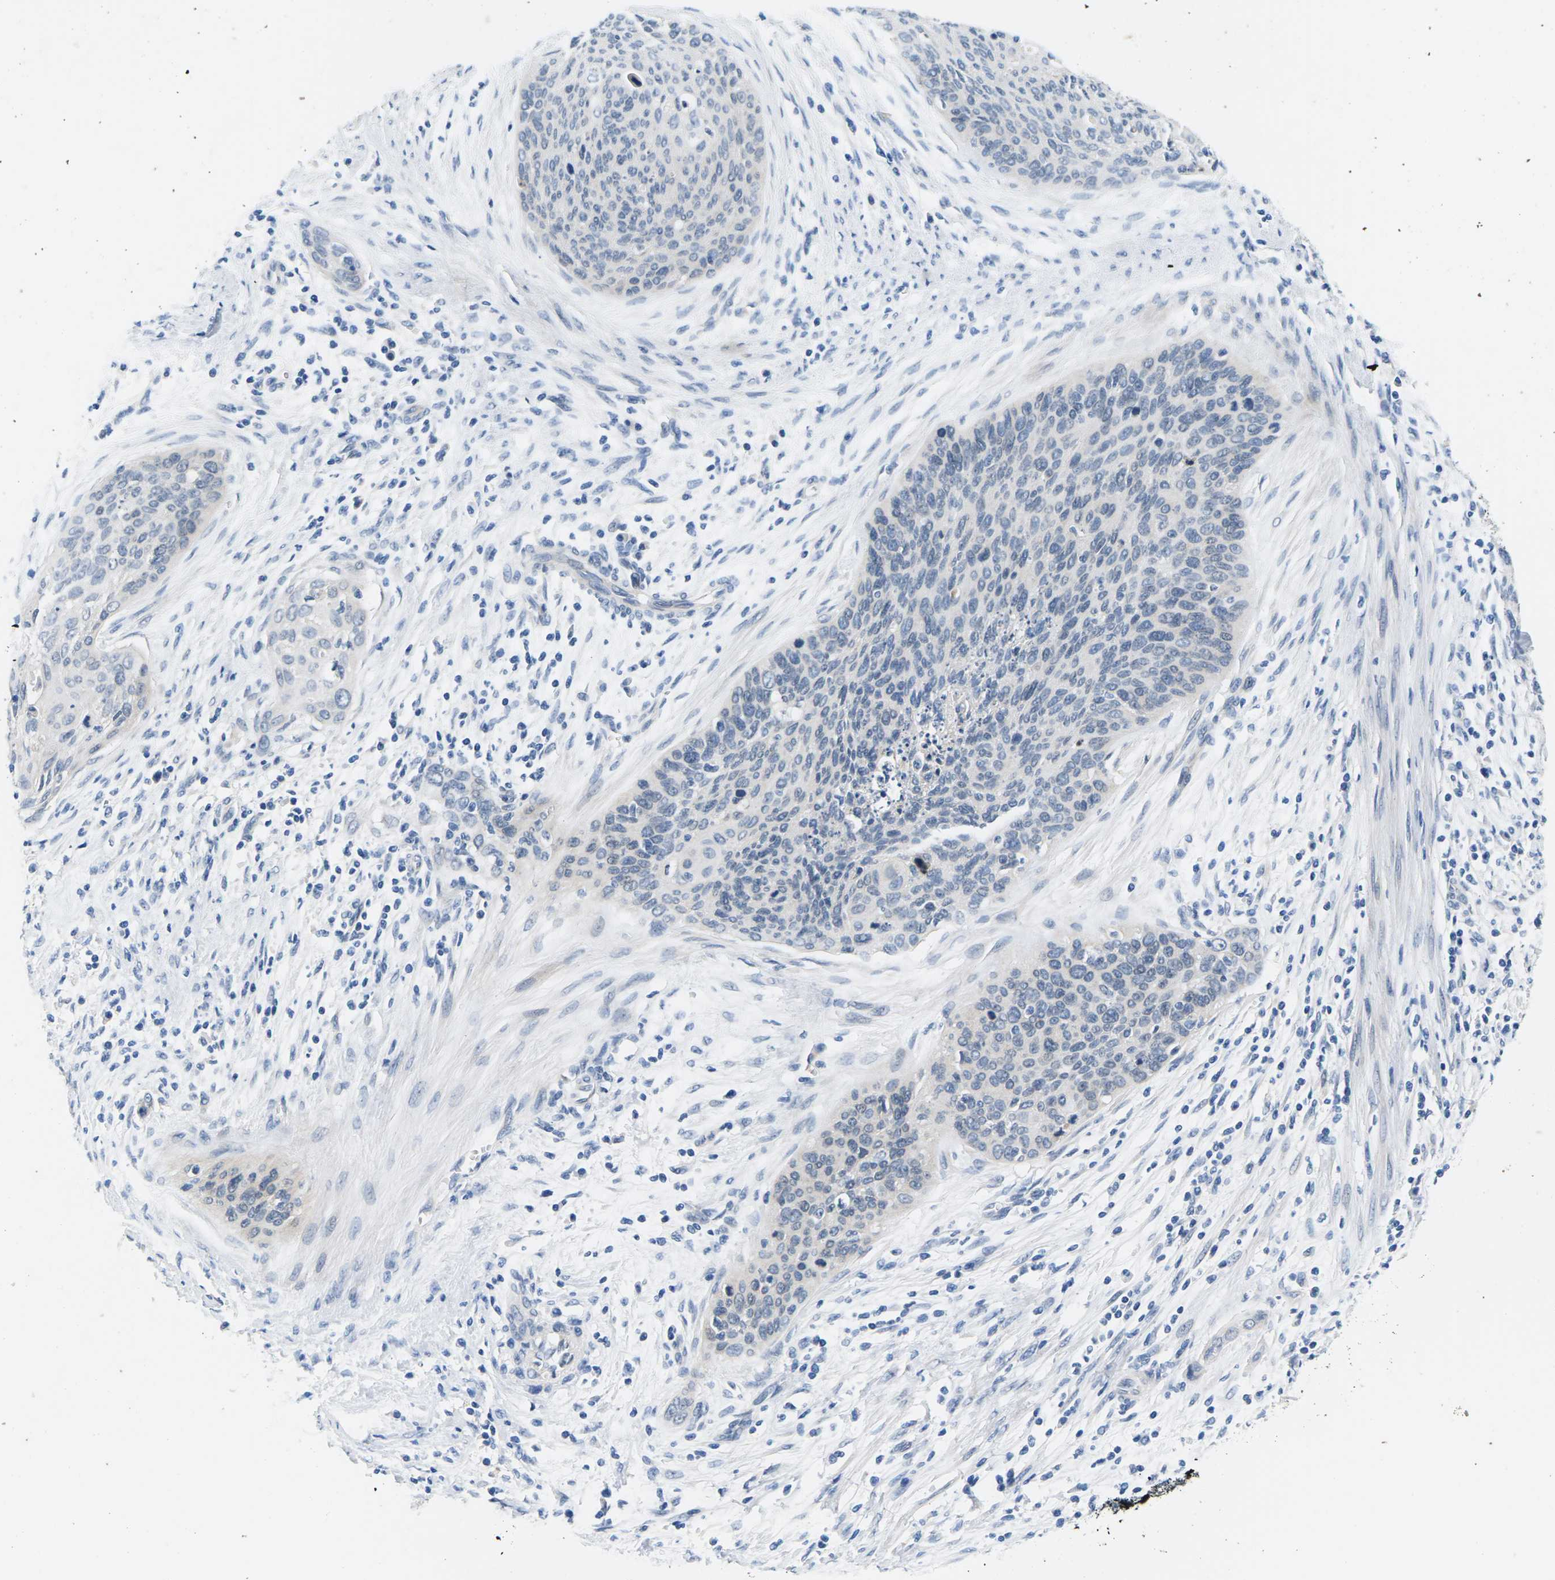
{"staining": {"intensity": "negative", "quantity": "none", "location": "none"}, "tissue": "cervical cancer", "cell_type": "Tumor cells", "image_type": "cancer", "snomed": [{"axis": "morphology", "description": "Squamous cell carcinoma, NOS"}, {"axis": "topography", "description": "Cervix"}], "caption": "Squamous cell carcinoma (cervical) was stained to show a protein in brown. There is no significant staining in tumor cells.", "gene": "TSPAN2", "patient": {"sex": "female", "age": 55}}